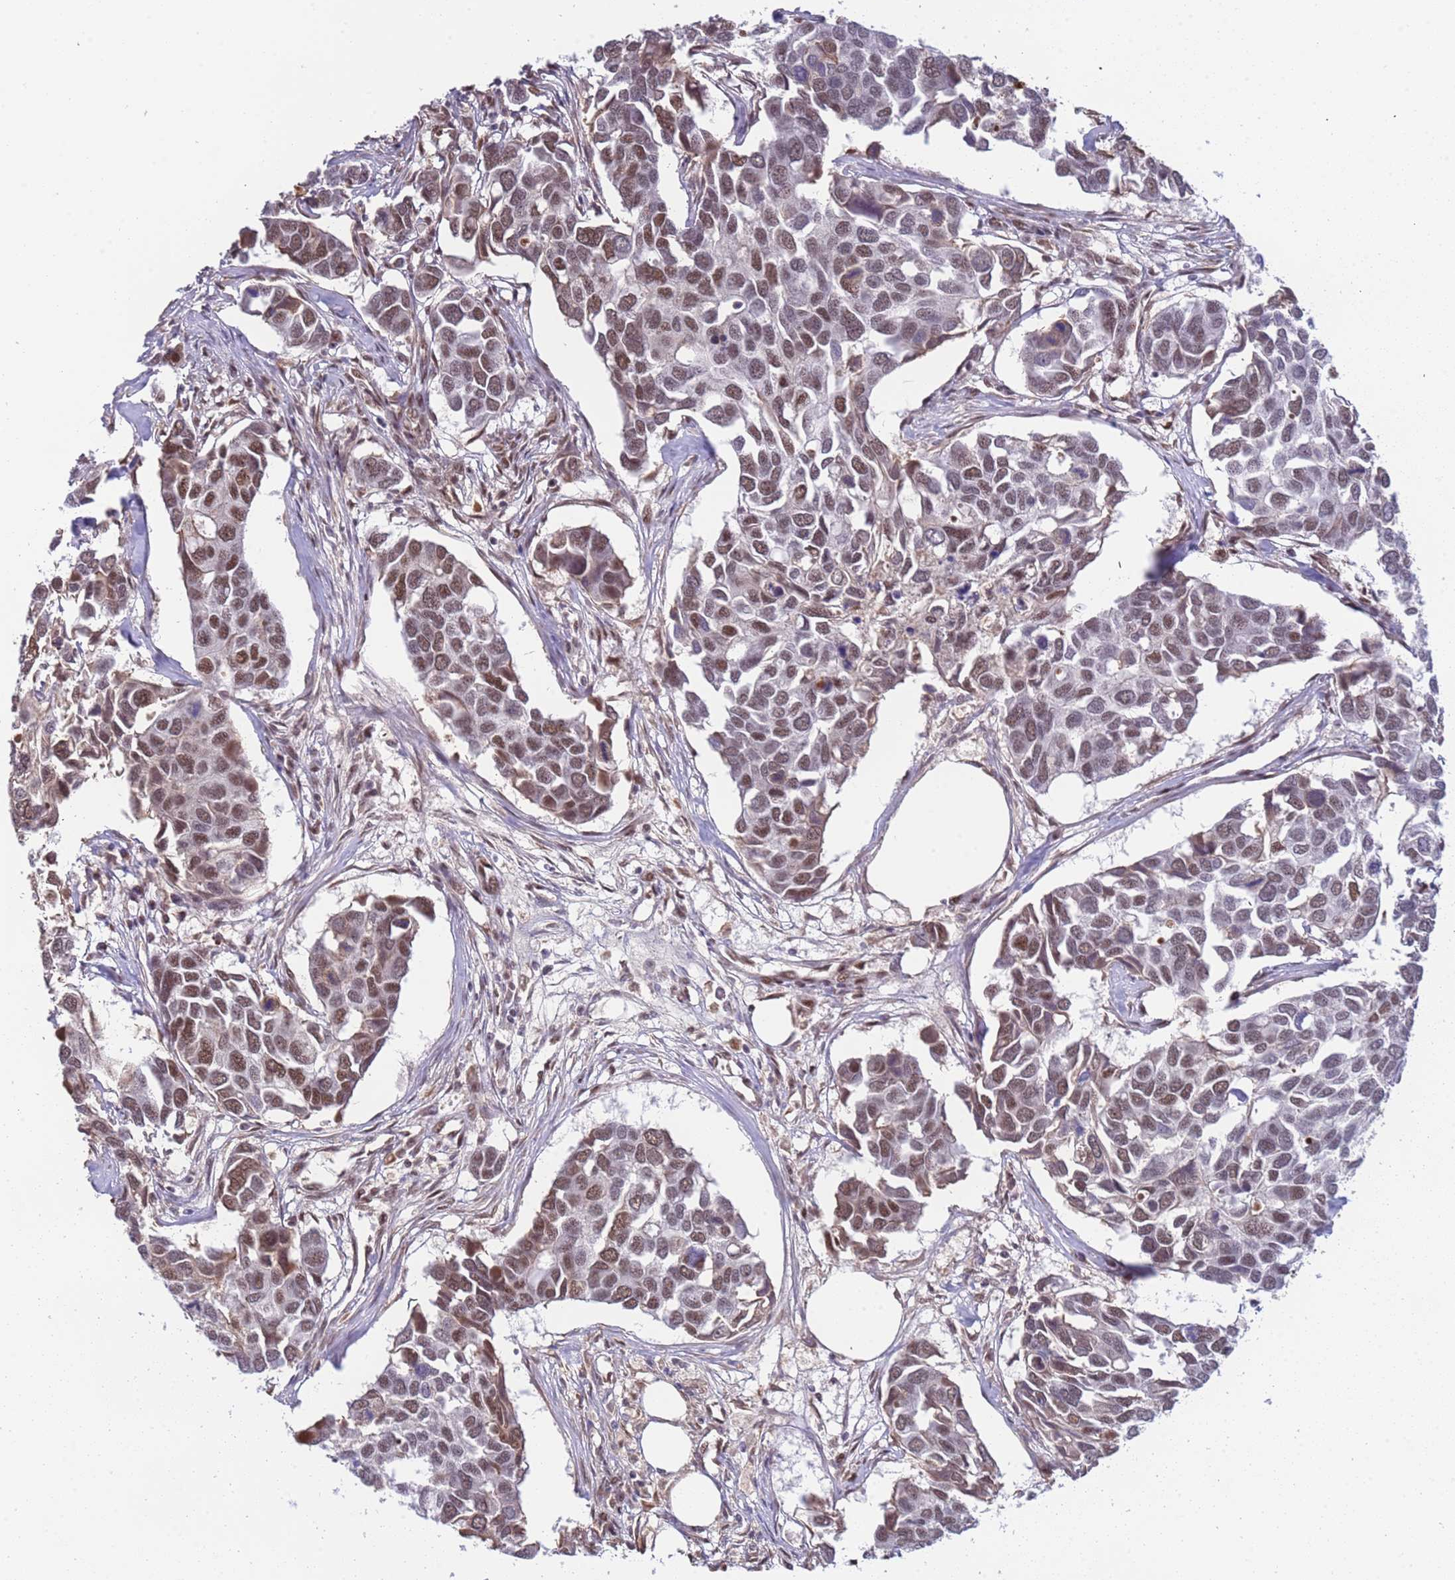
{"staining": {"intensity": "moderate", "quantity": ">75%", "location": "nuclear"}, "tissue": "breast cancer", "cell_type": "Tumor cells", "image_type": "cancer", "snomed": [{"axis": "morphology", "description": "Duct carcinoma"}, {"axis": "topography", "description": "Breast"}], "caption": "About >75% of tumor cells in invasive ductal carcinoma (breast) exhibit moderate nuclear protein expression as visualized by brown immunohistochemical staining.", "gene": "SRRT", "patient": {"sex": "female", "age": 83}}